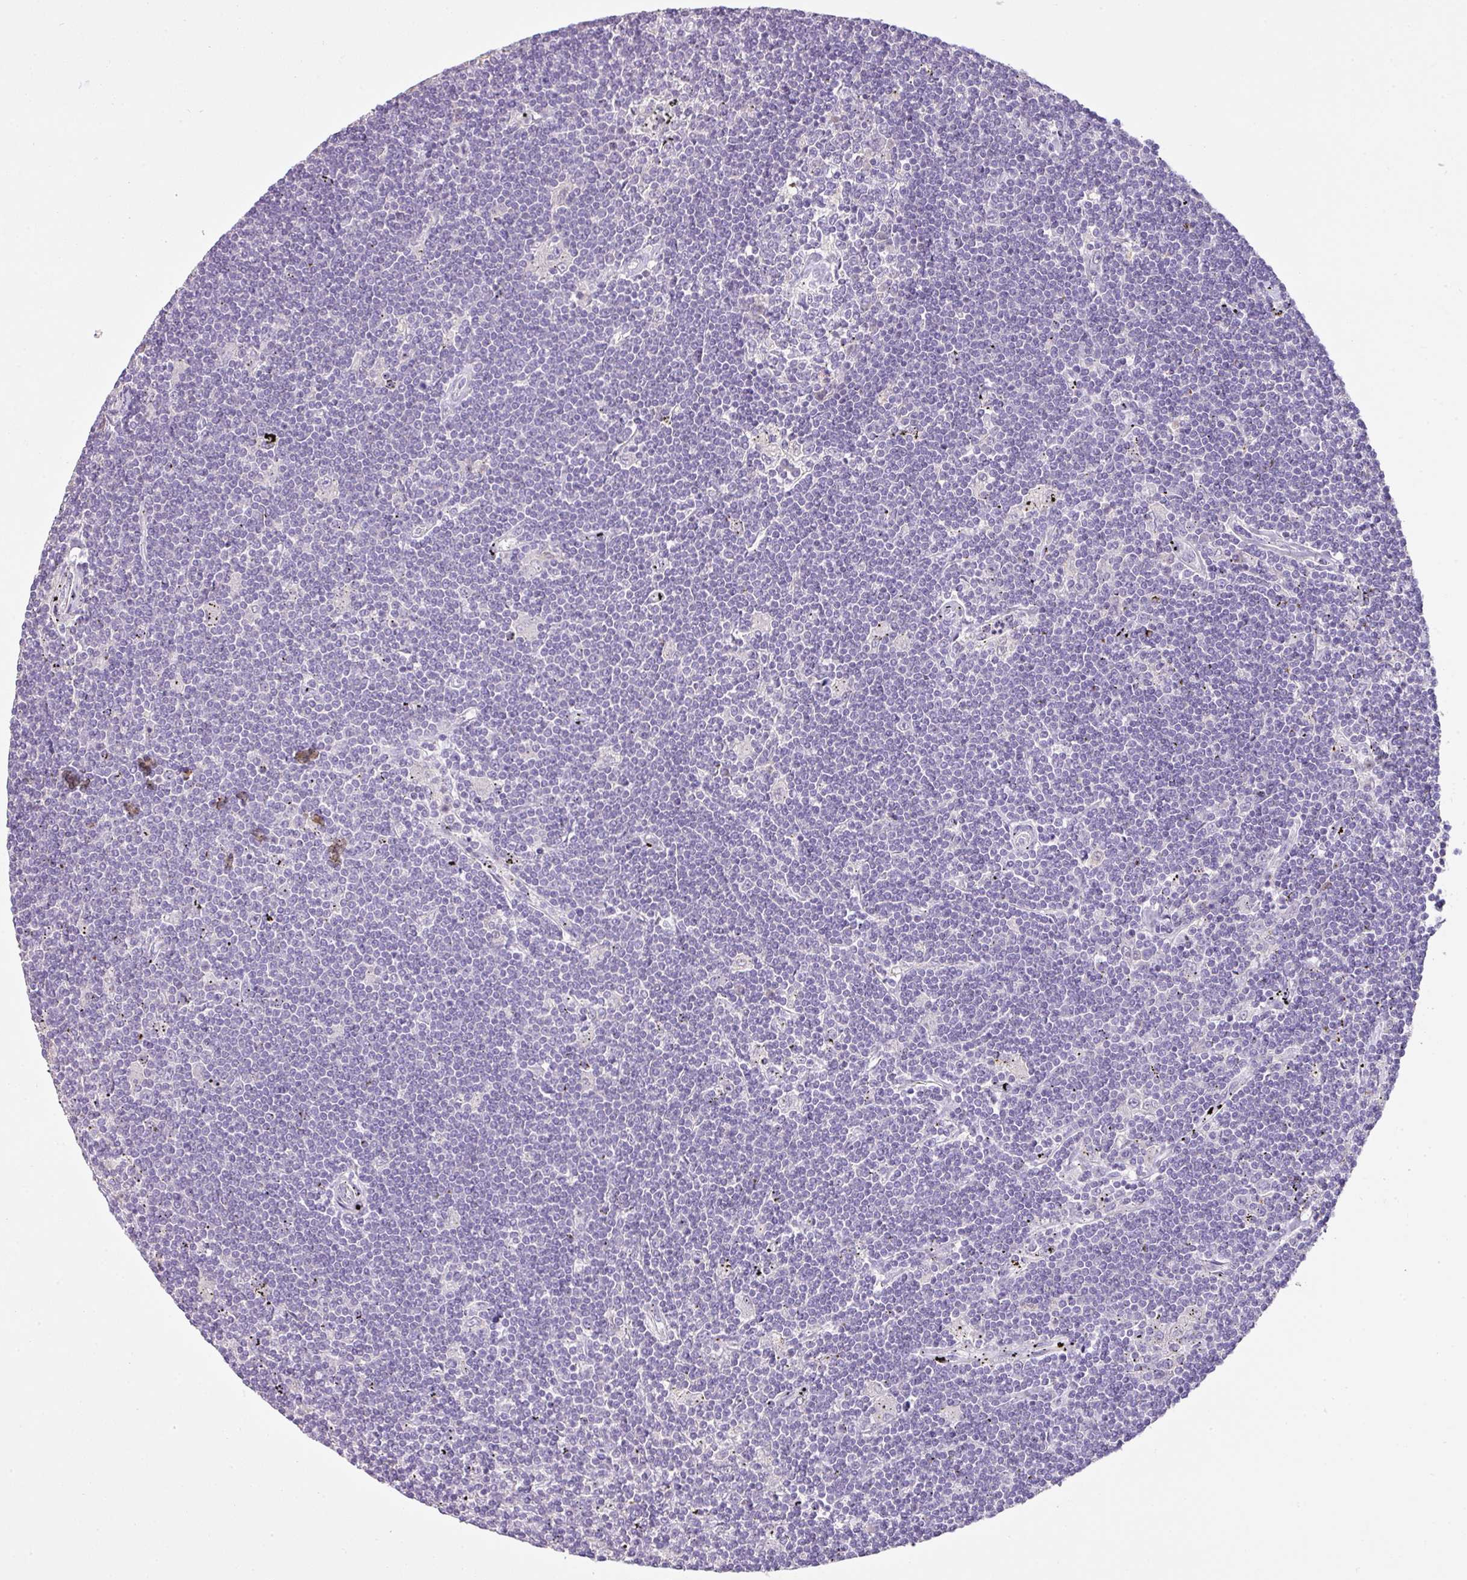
{"staining": {"intensity": "negative", "quantity": "none", "location": "none"}, "tissue": "lymphoma", "cell_type": "Tumor cells", "image_type": "cancer", "snomed": [{"axis": "morphology", "description": "Malignant lymphoma, non-Hodgkin's type, Low grade"}, {"axis": "topography", "description": "Spleen"}], "caption": "This is an immunohistochemistry (IHC) micrograph of human malignant lymphoma, non-Hodgkin's type (low-grade). There is no positivity in tumor cells.", "gene": "OR6C6", "patient": {"sex": "male", "age": 76}}